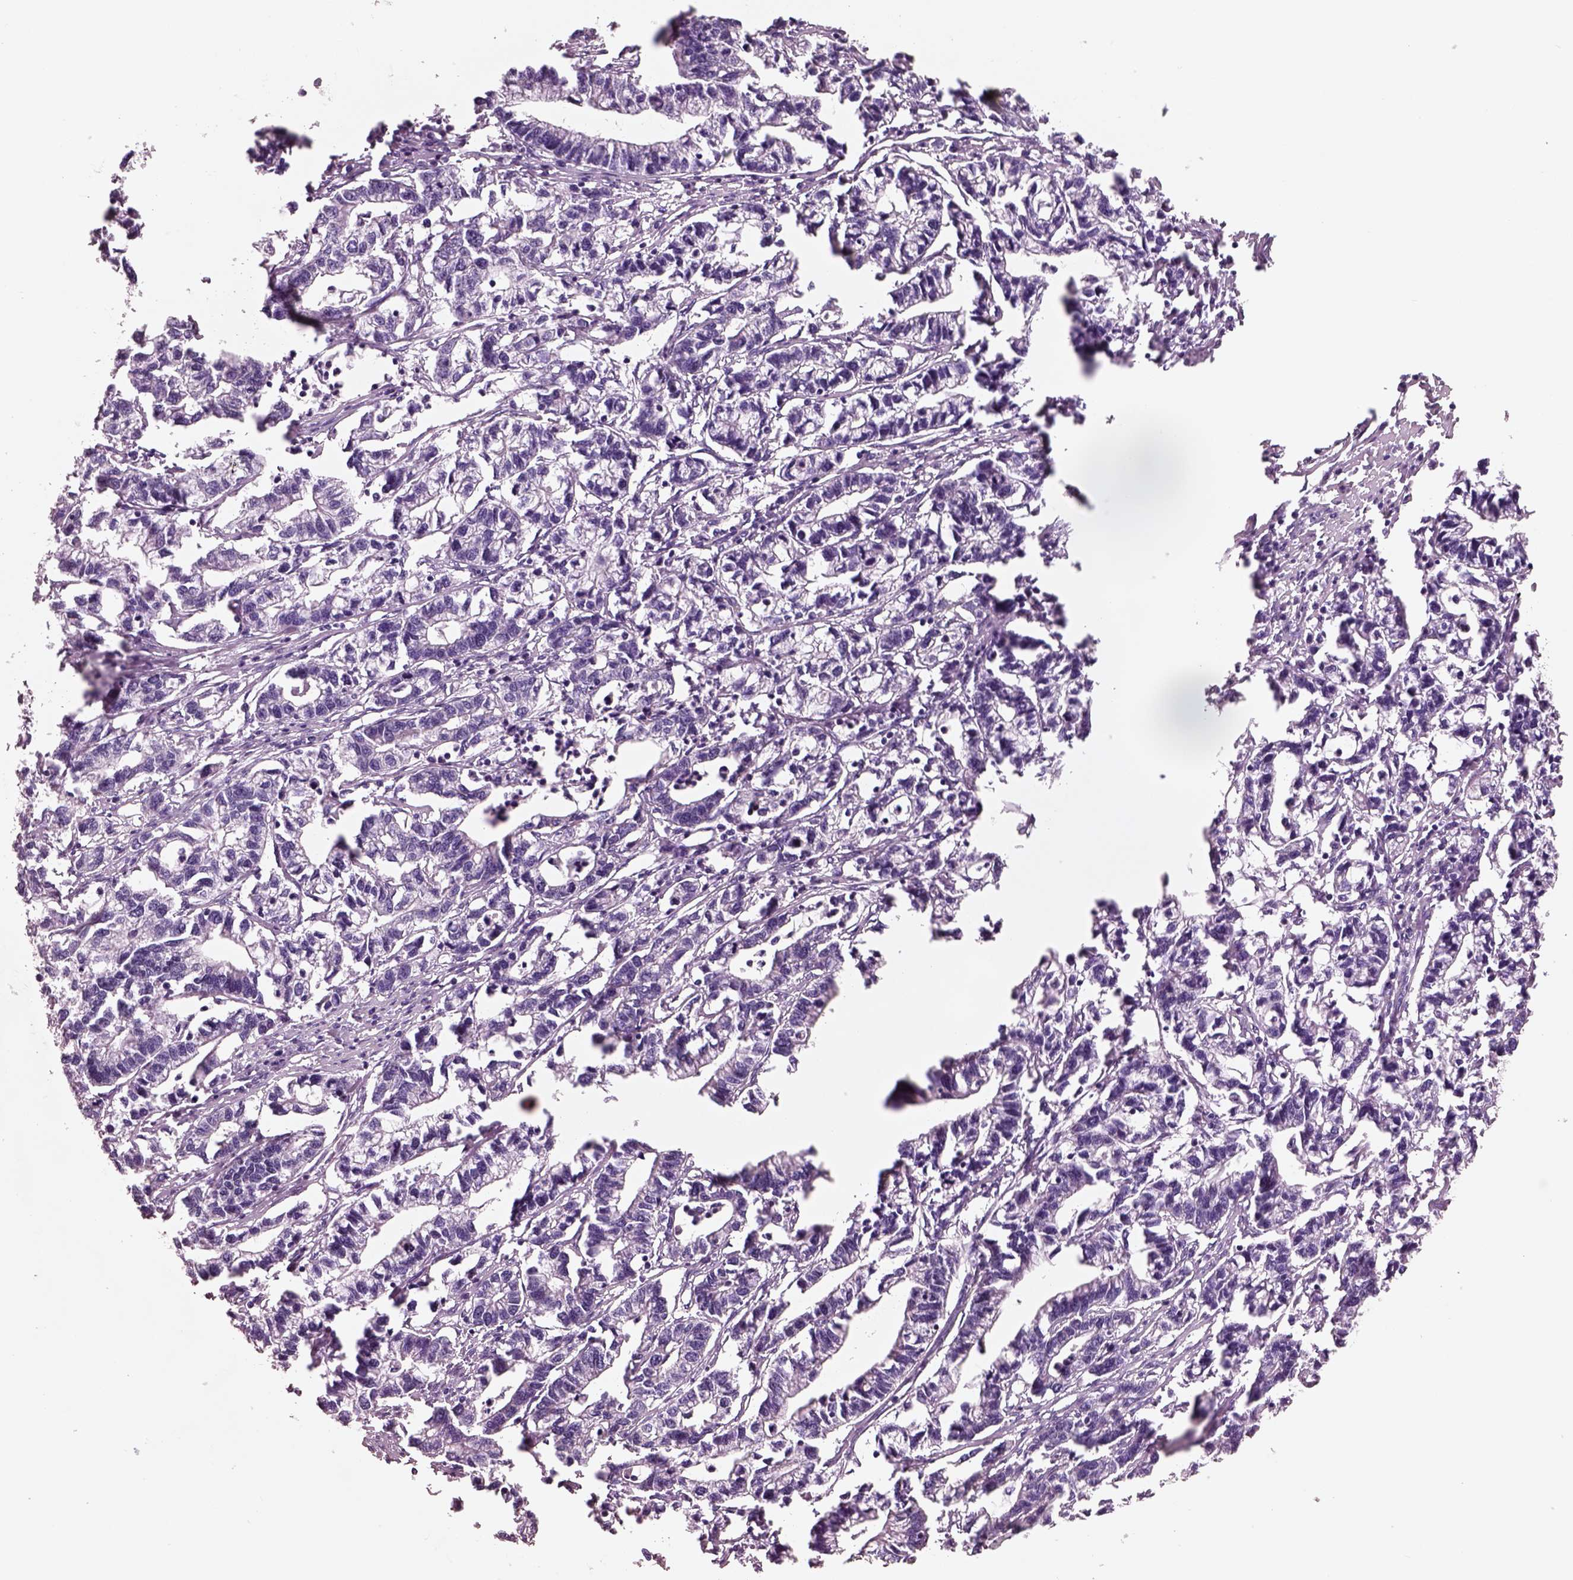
{"staining": {"intensity": "negative", "quantity": "none", "location": "none"}, "tissue": "stomach cancer", "cell_type": "Tumor cells", "image_type": "cancer", "snomed": [{"axis": "morphology", "description": "Adenocarcinoma, NOS"}, {"axis": "topography", "description": "Stomach"}], "caption": "An immunohistochemistry image of stomach cancer (adenocarcinoma) is shown. There is no staining in tumor cells of stomach cancer (adenocarcinoma).", "gene": "PNOC", "patient": {"sex": "male", "age": 83}}